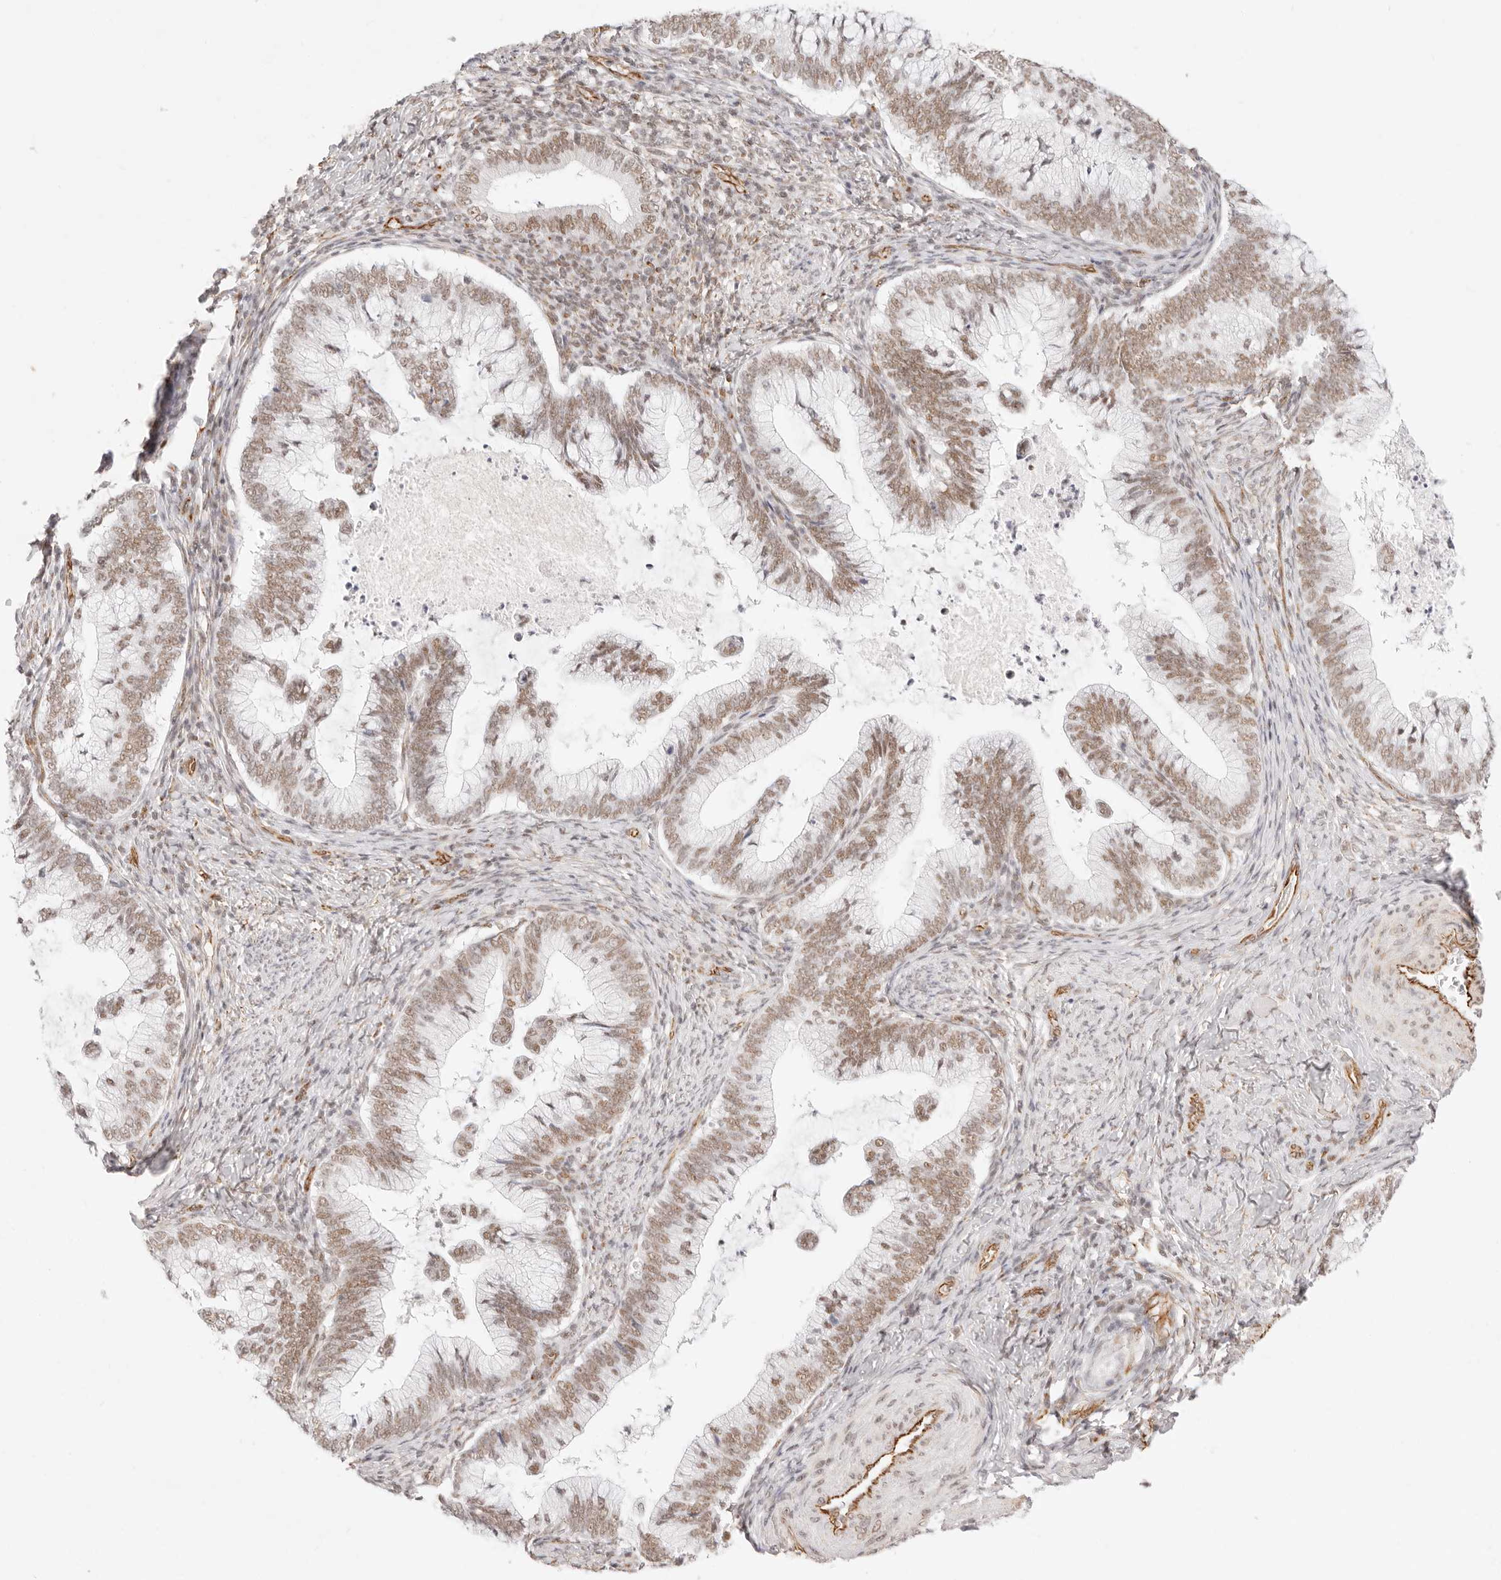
{"staining": {"intensity": "moderate", "quantity": ">75%", "location": "nuclear"}, "tissue": "cervical cancer", "cell_type": "Tumor cells", "image_type": "cancer", "snomed": [{"axis": "morphology", "description": "Adenocarcinoma, NOS"}, {"axis": "topography", "description": "Cervix"}], "caption": "Human cervical adenocarcinoma stained with a brown dye exhibits moderate nuclear positive staining in about >75% of tumor cells.", "gene": "ZC3H11A", "patient": {"sex": "female", "age": 36}}